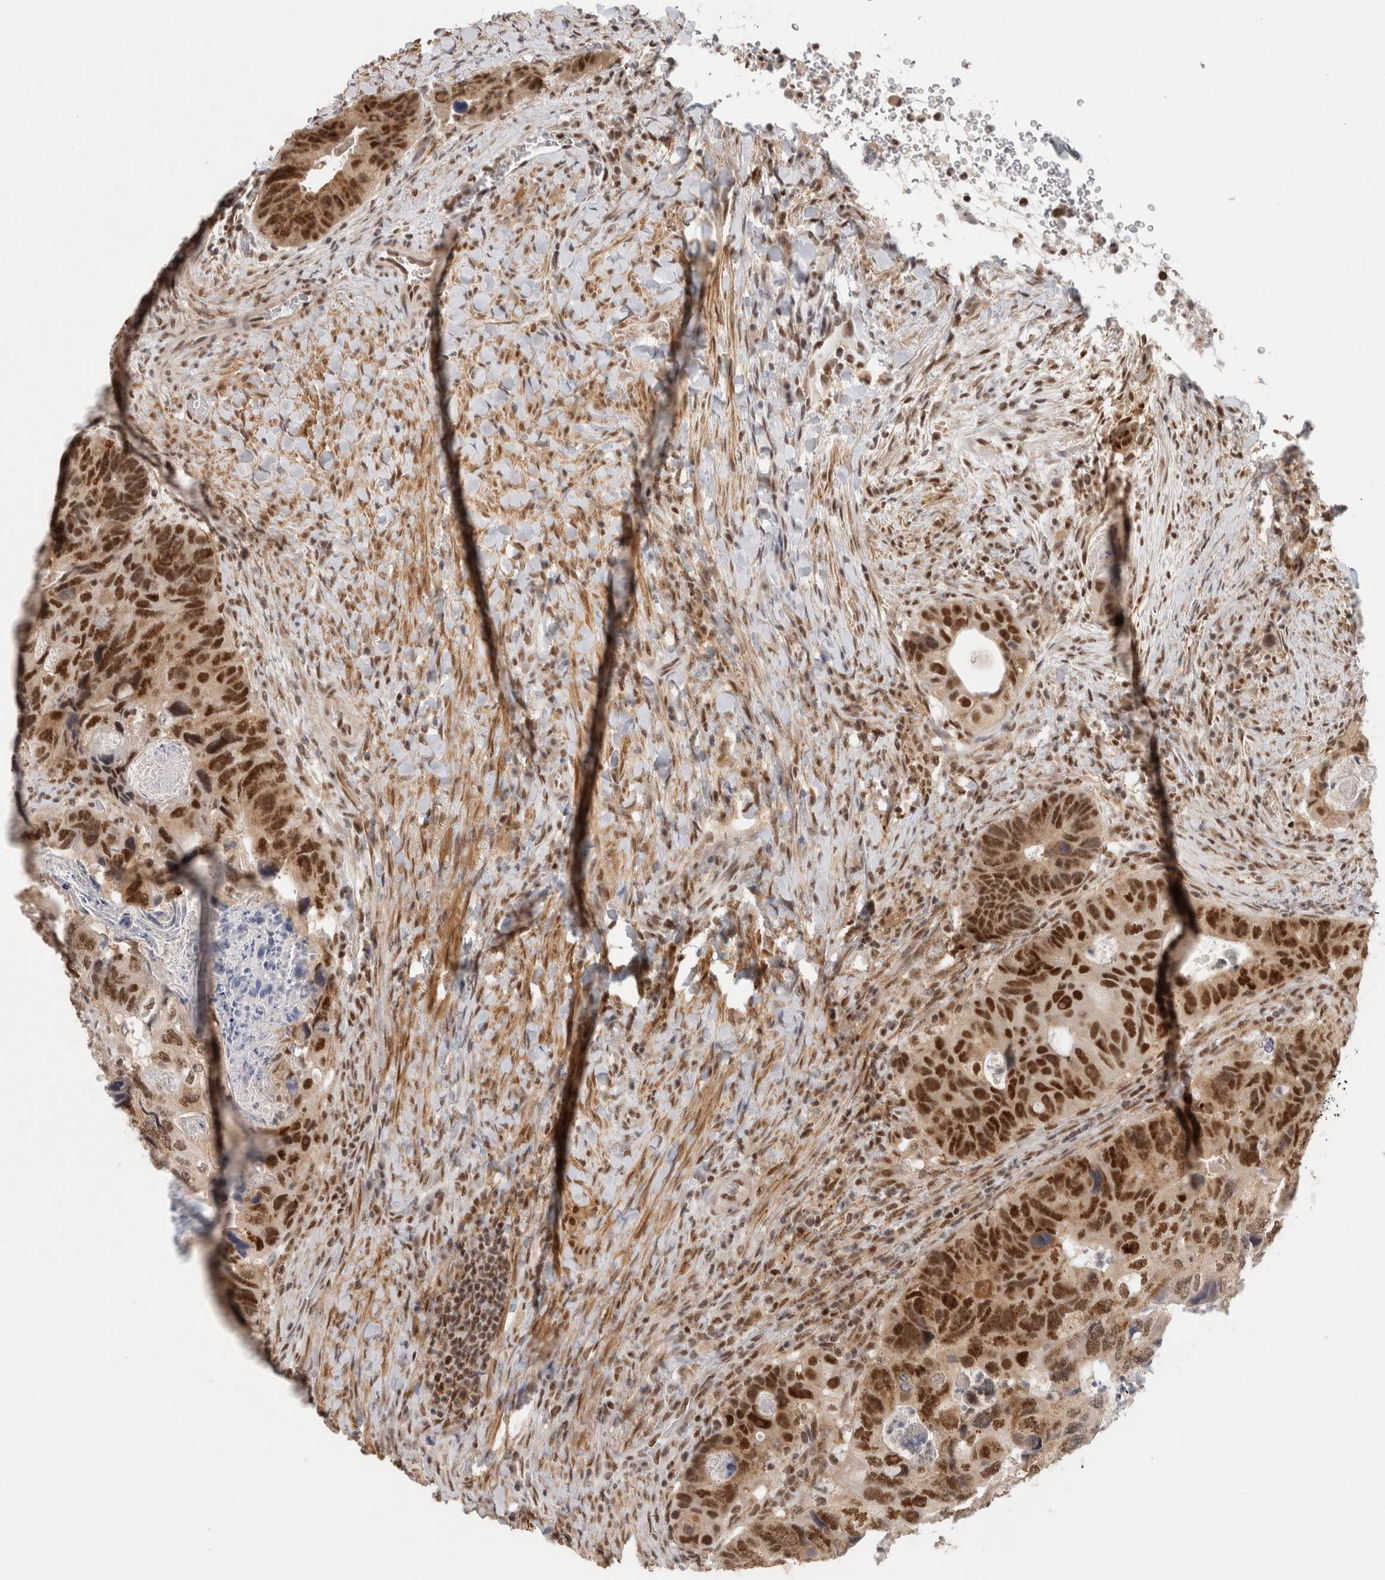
{"staining": {"intensity": "strong", "quantity": ">75%", "location": "nuclear"}, "tissue": "colorectal cancer", "cell_type": "Tumor cells", "image_type": "cancer", "snomed": [{"axis": "morphology", "description": "Adenocarcinoma, NOS"}, {"axis": "topography", "description": "Rectum"}], "caption": "Human colorectal adenocarcinoma stained with a protein marker demonstrates strong staining in tumor cells.", "gene": "ZNF830", "patient": {"sex": "male", "age": 59}}